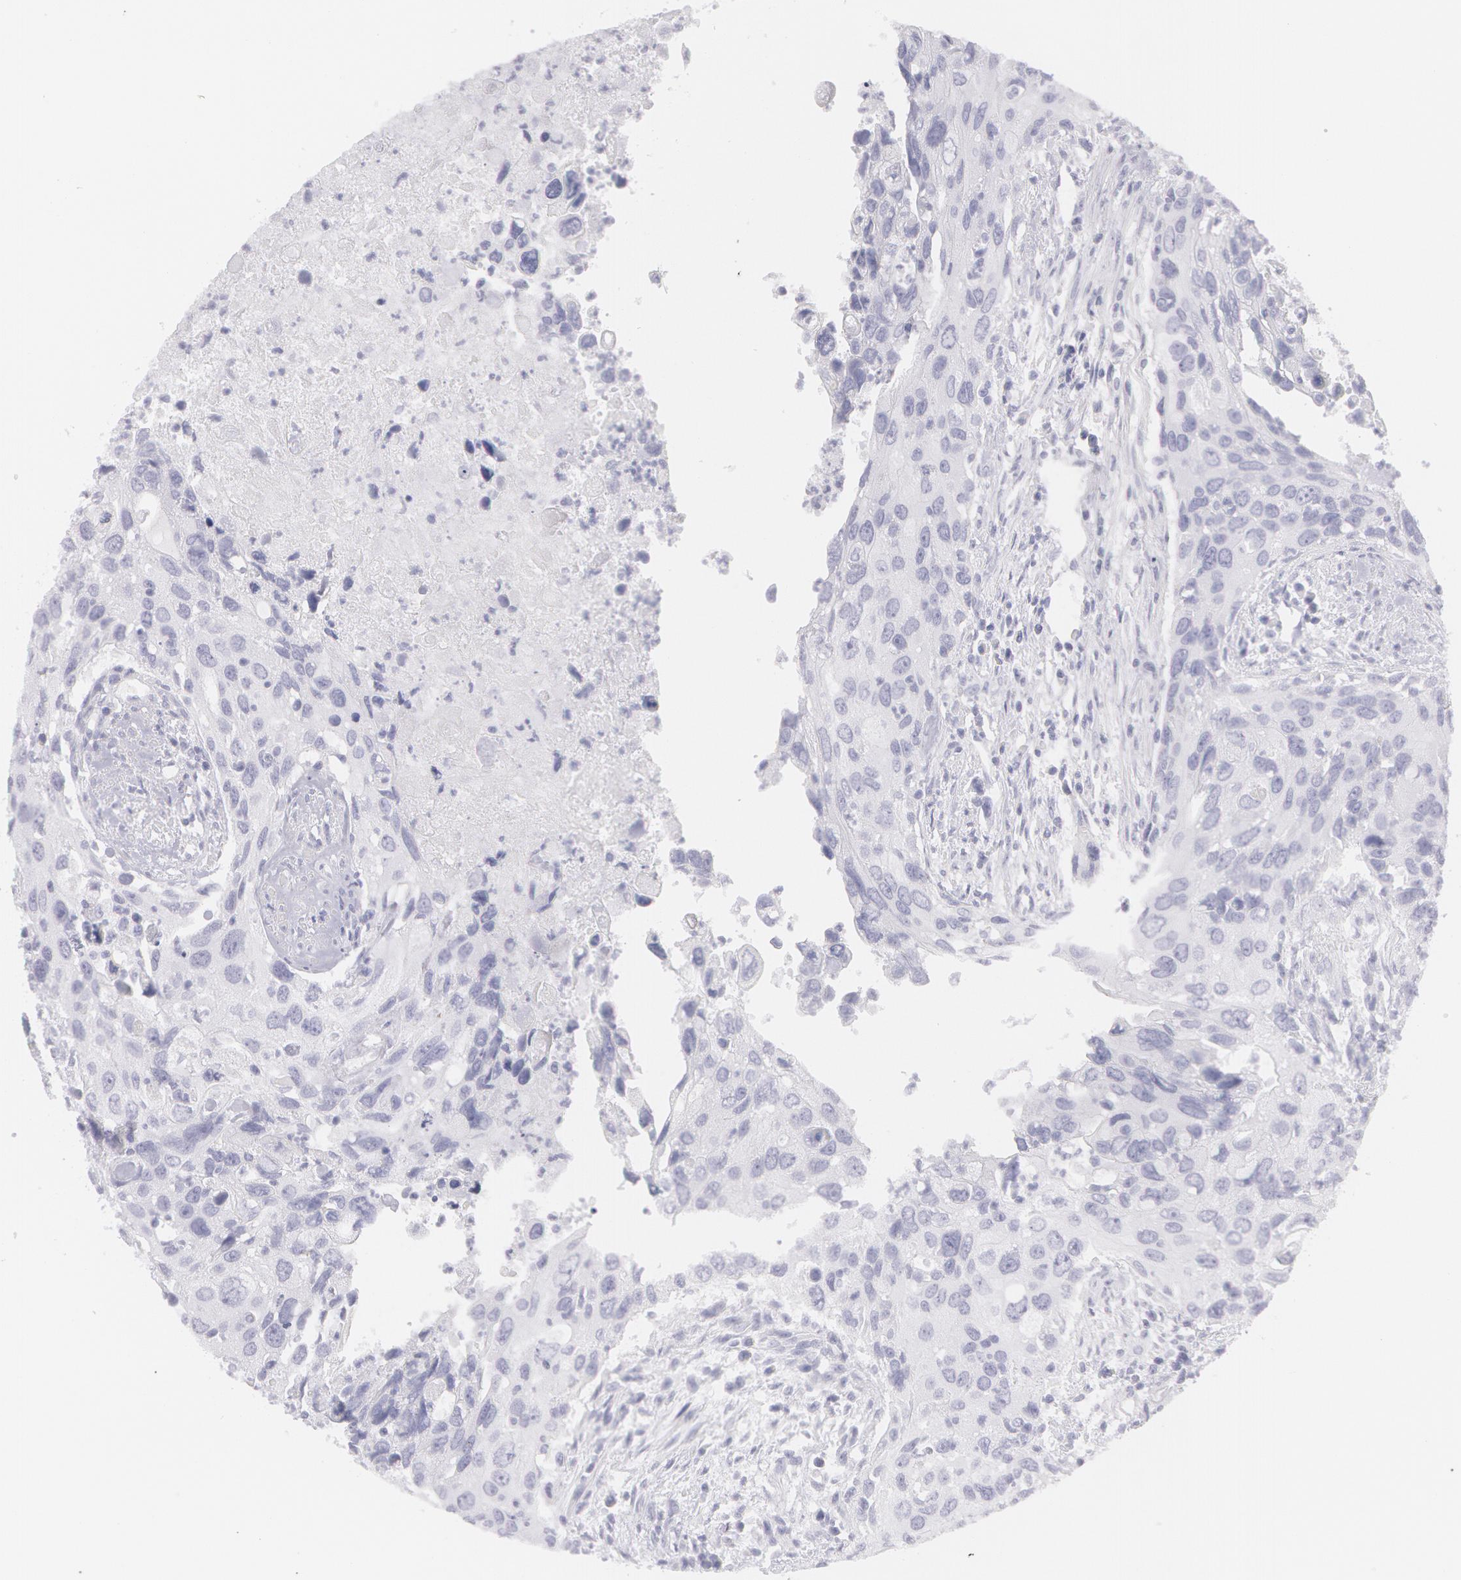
{"staining": {"intensity": "negative", "quantity": "none", "location": "none"}, "tissue": "urothelial cancer", "cell_type": "Tumor cells", "image_type": "cancer", "snomed": [{"axis": "morphology", "description": "Urothelial carcinoma, High grade"}, {"axis": "topography", "description": "Urinary bladder"}], "caption": "Tumor cells are negative for protein expression in human urothelial cancer.", "gene": "AMACR", "patient": {"sex": "male", "age": 71}}